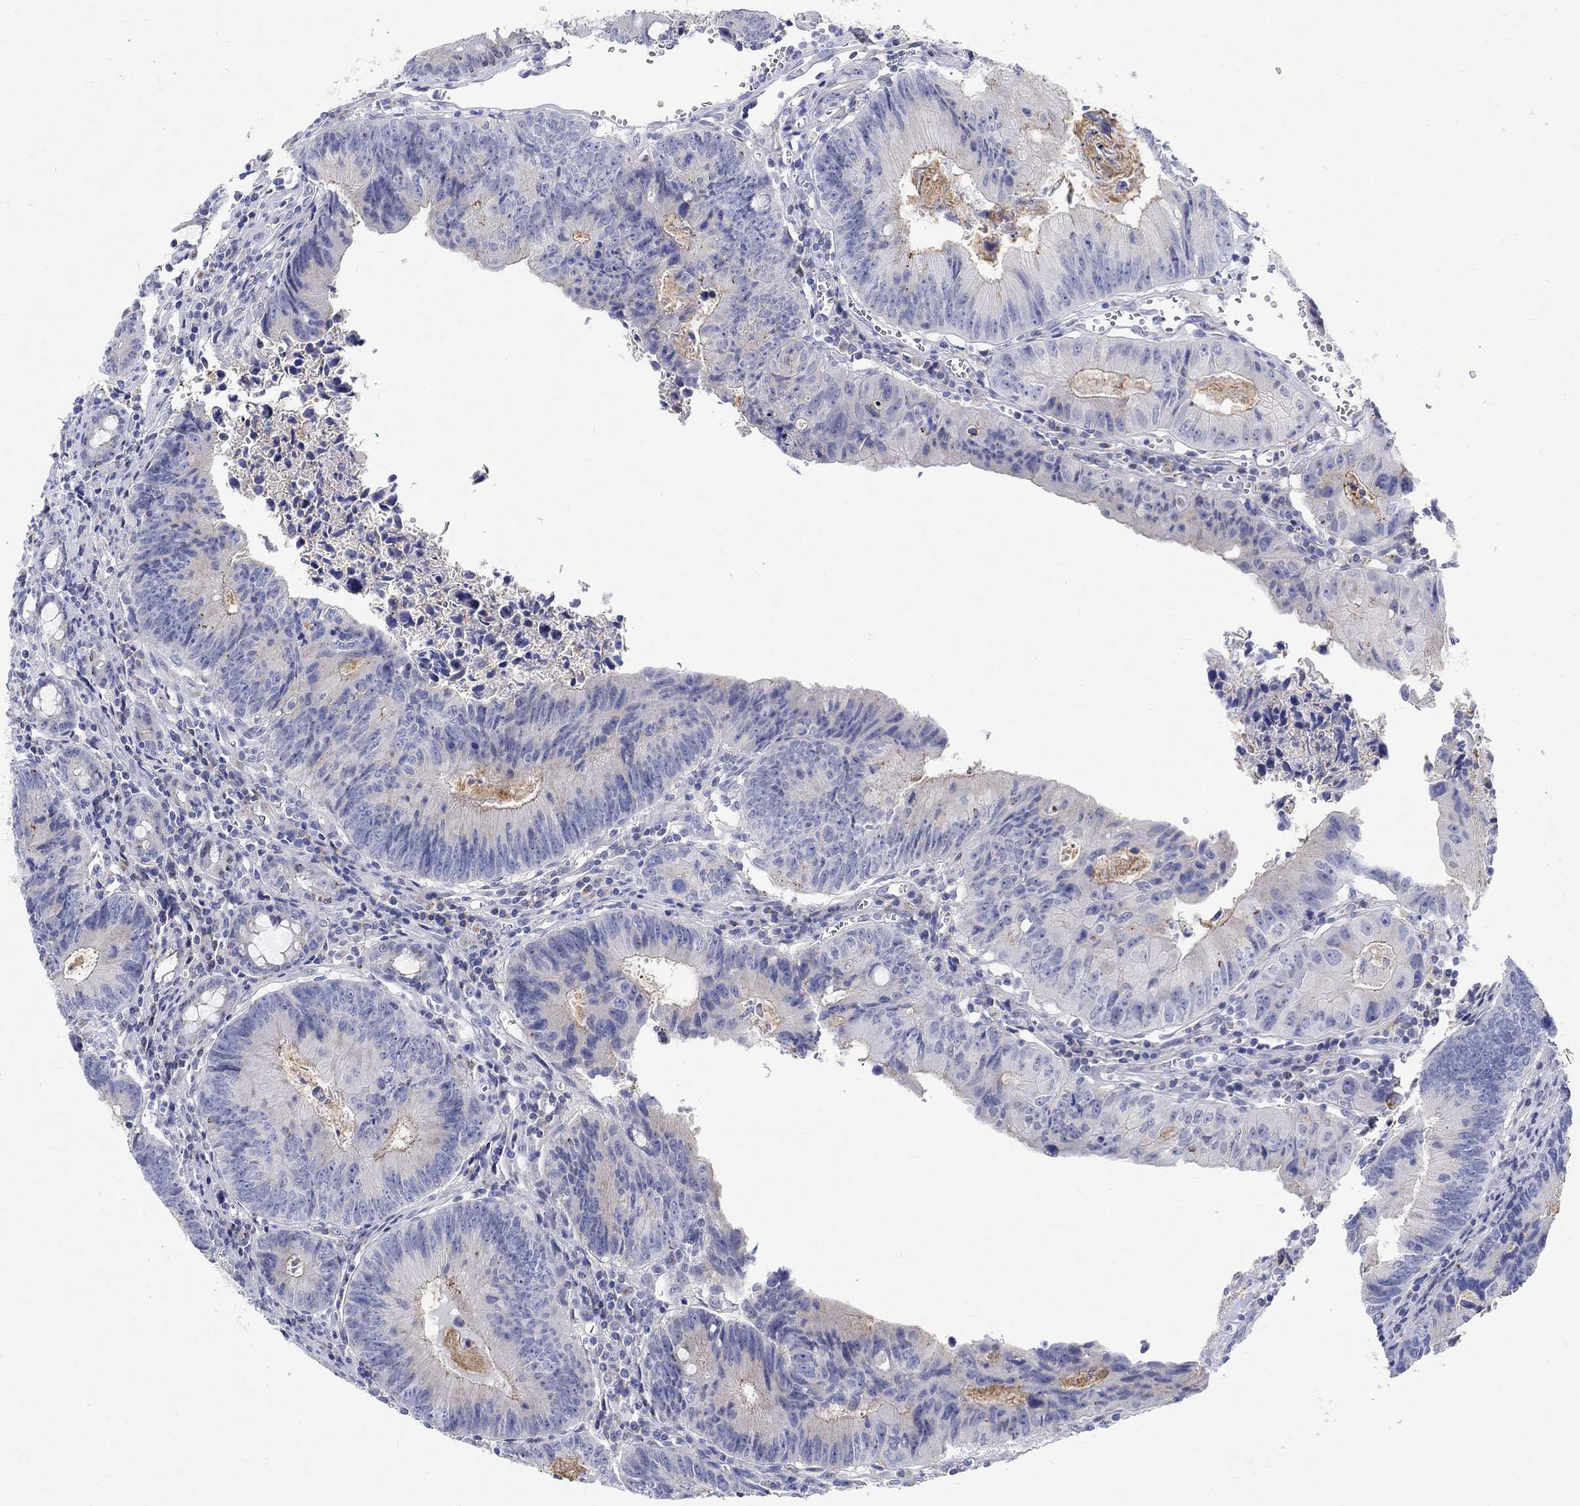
{"staining": {"intensity": "negative", "quantity": "none", "location": "none"}, "tissue": "colorectal cancer", "cell_type": "Tumor cells", "image_type": "cancer", "snomed": [{"axis": "morphology", "description": "Adenocarcinoma, NOS"}, {"axis": "topography", "description": "Colon"}], "caption": "A histopathology image of colorectal cancer (adenocarcinoma) stained for a protein reveals no brown staining in tumor cells.", "gene": "NAV3", "patient": {"sex": "female", "age": 87}}